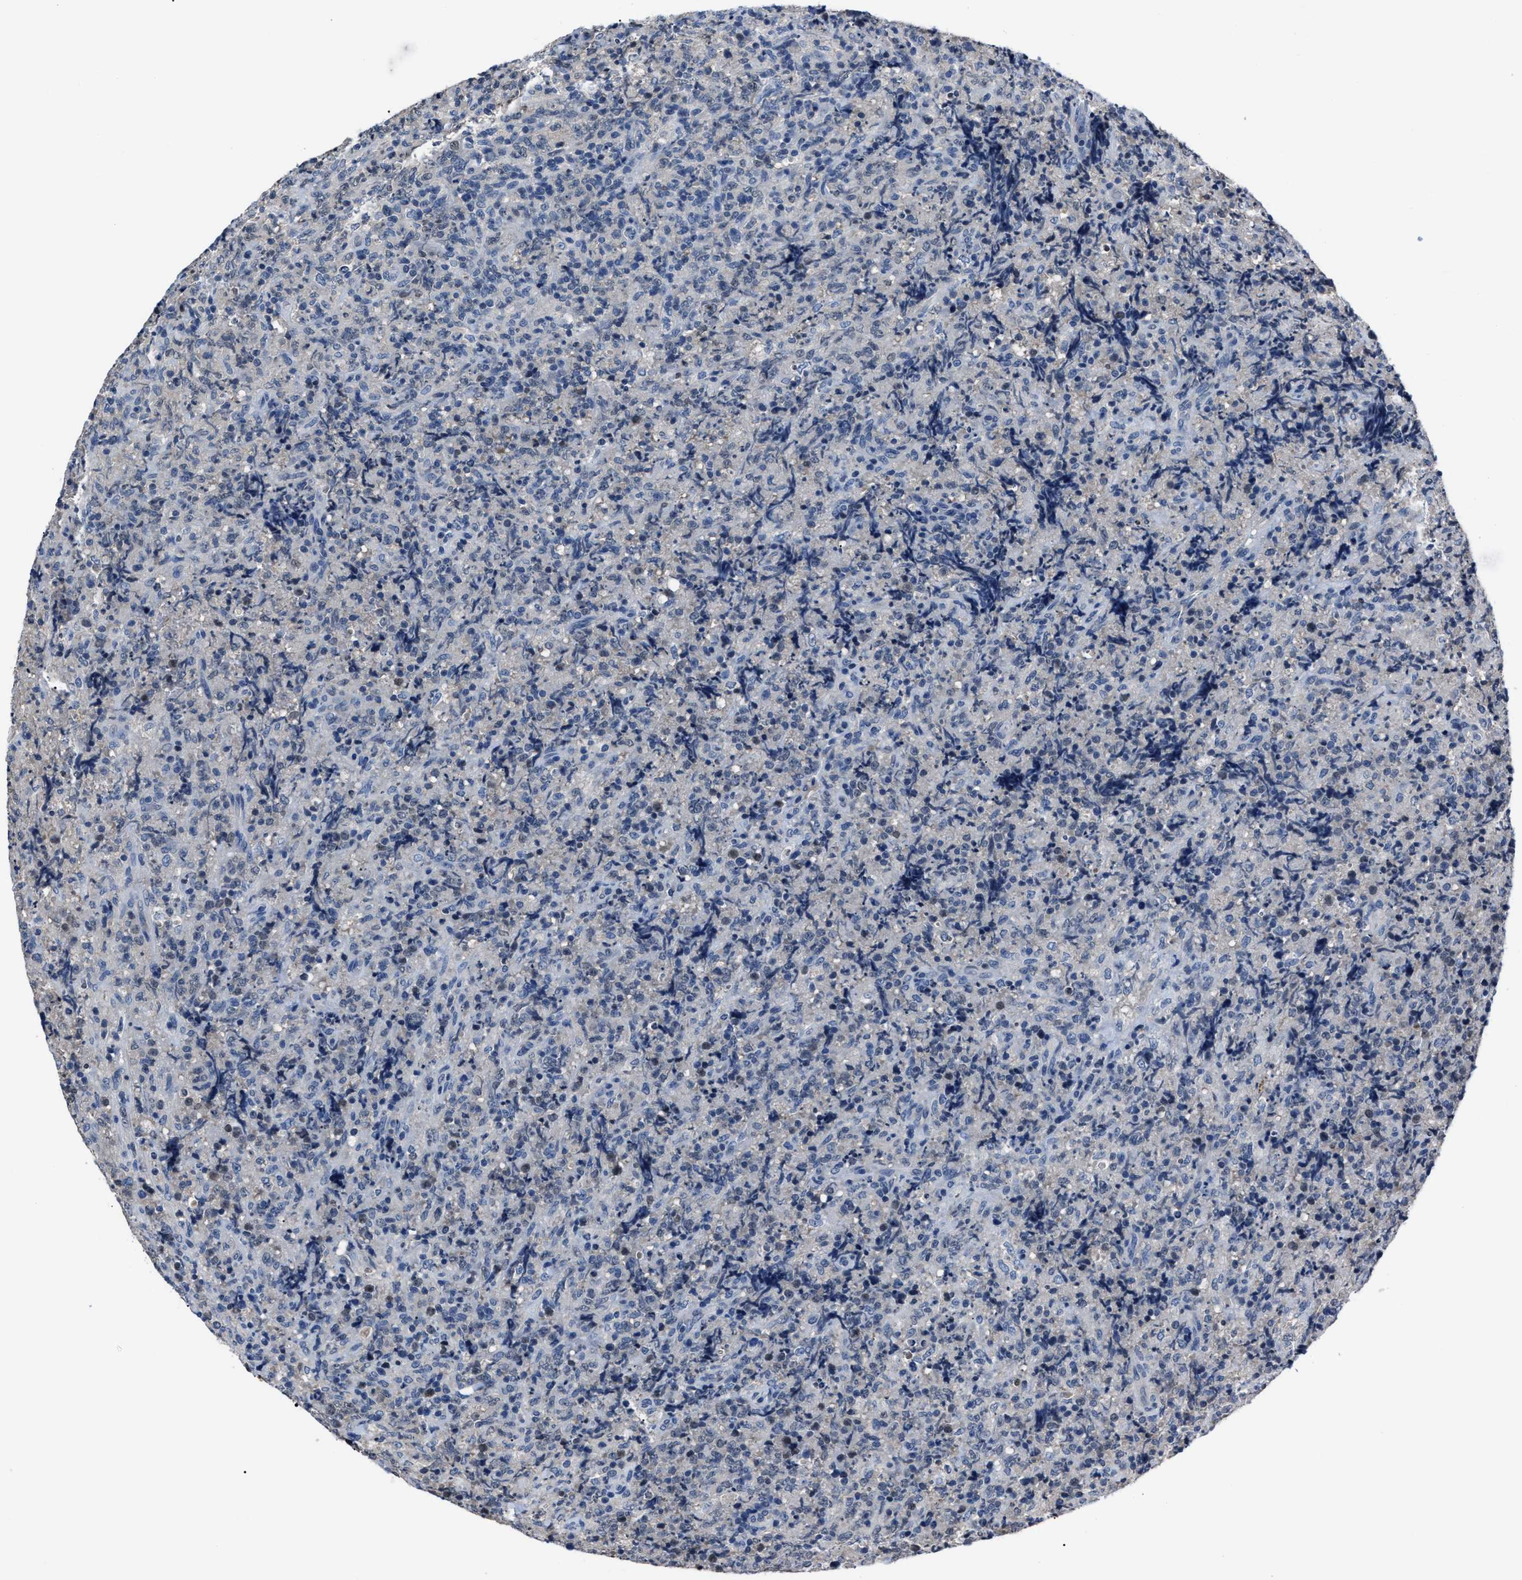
{"staining": {"intensity": "negative", "quantity": "none", "location": "none"}, "tissue": "lymphoma", "cell_type": "Tumor cells", "image_type": "cancer", "snomed": [{"axis": "morphology", "description": "Malignant lymphoma, non-Hodgkin's type, High grade"}, {"axis": "topography", "description": "Tonsil"}], "caption": "Lymphoma was stained to show a protein in brown. There is no significant expression in tumor cells.", "gene": "LRWD1", "patient": {"sex": "female", "age": 36}}